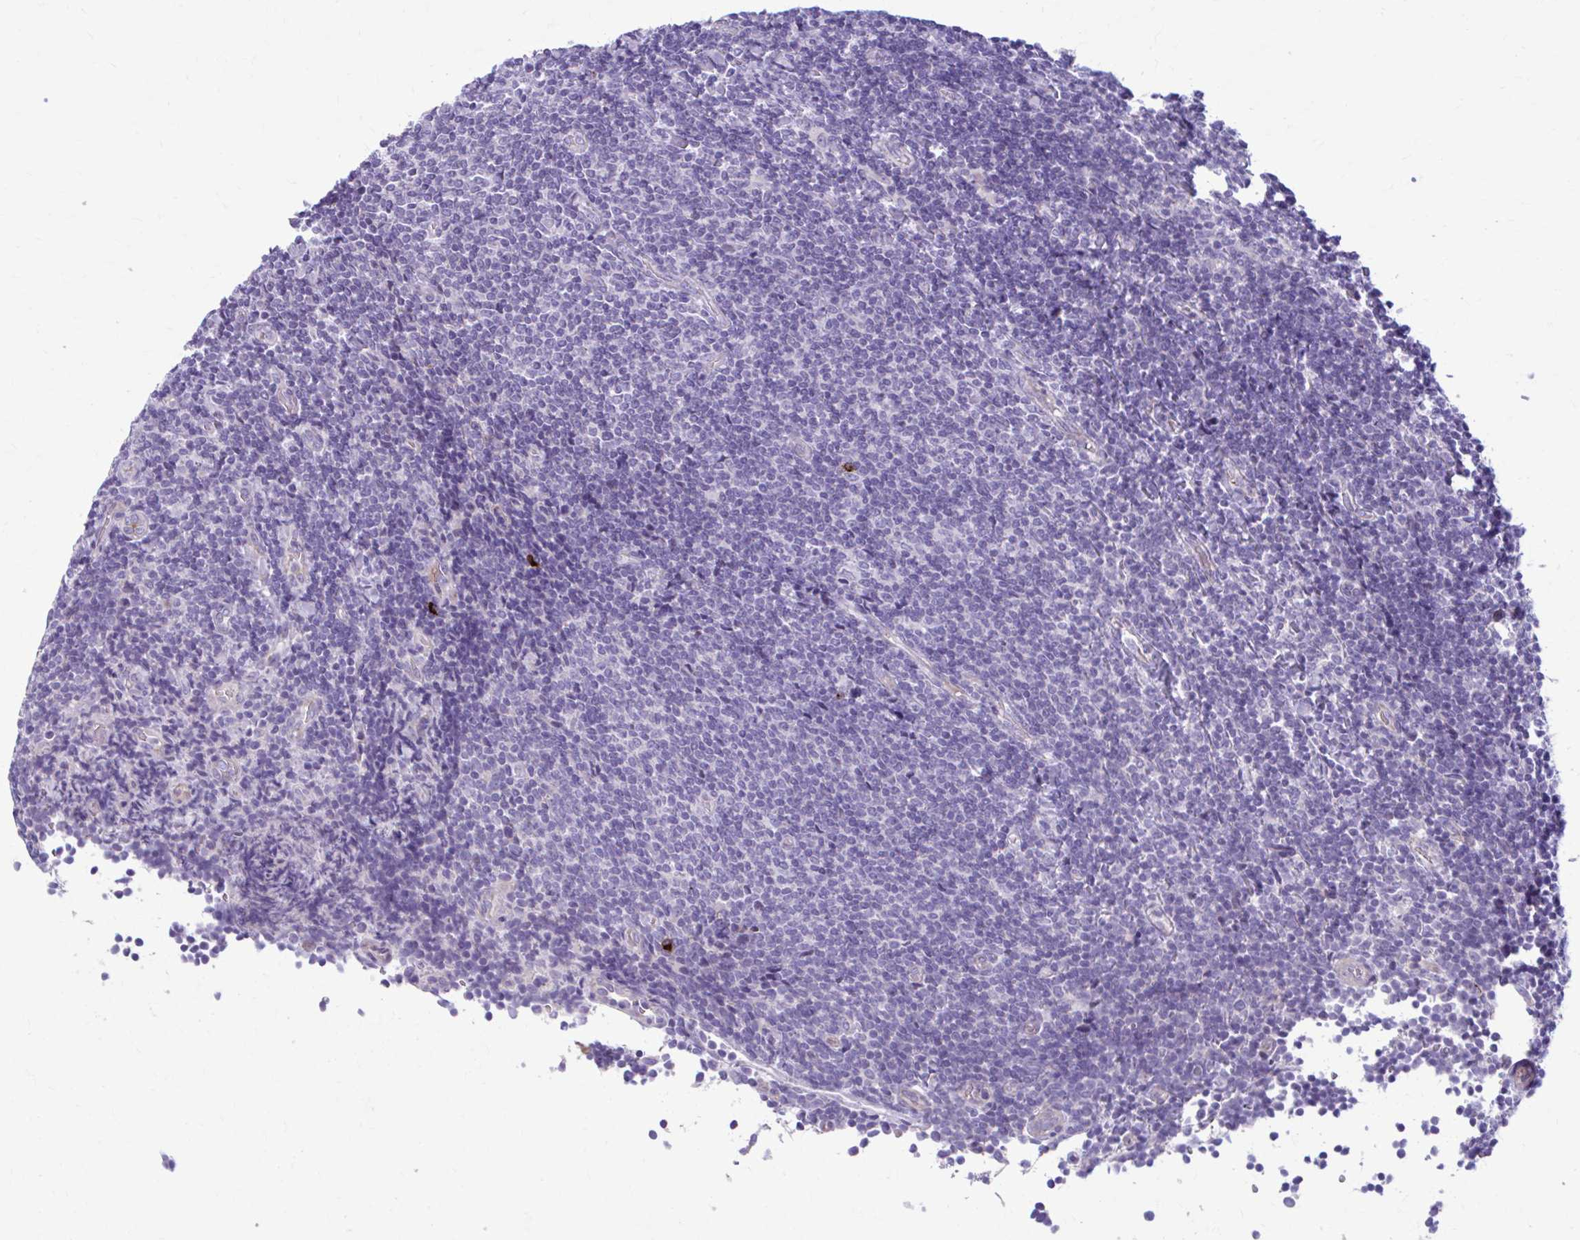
{"staining": {"intensity": "negative", "quantity": "none", "location": "none"}, "tissue": "lymphoma", "cell_type": "Tumor cells", "image_type": "cancer", "snomed": [{"axis": "morphology", "description": "Malignant lymphoma, non-Hodgkin's type, Low grade"}, {"axis": "topography", "description": "Lymph node"}], "caption": "Human lymphoma stained for a protein using IHC exhibits no expression in tumor cells.", "gene": "C12orf71", "patient": {"sex": "male", "age": 52}}